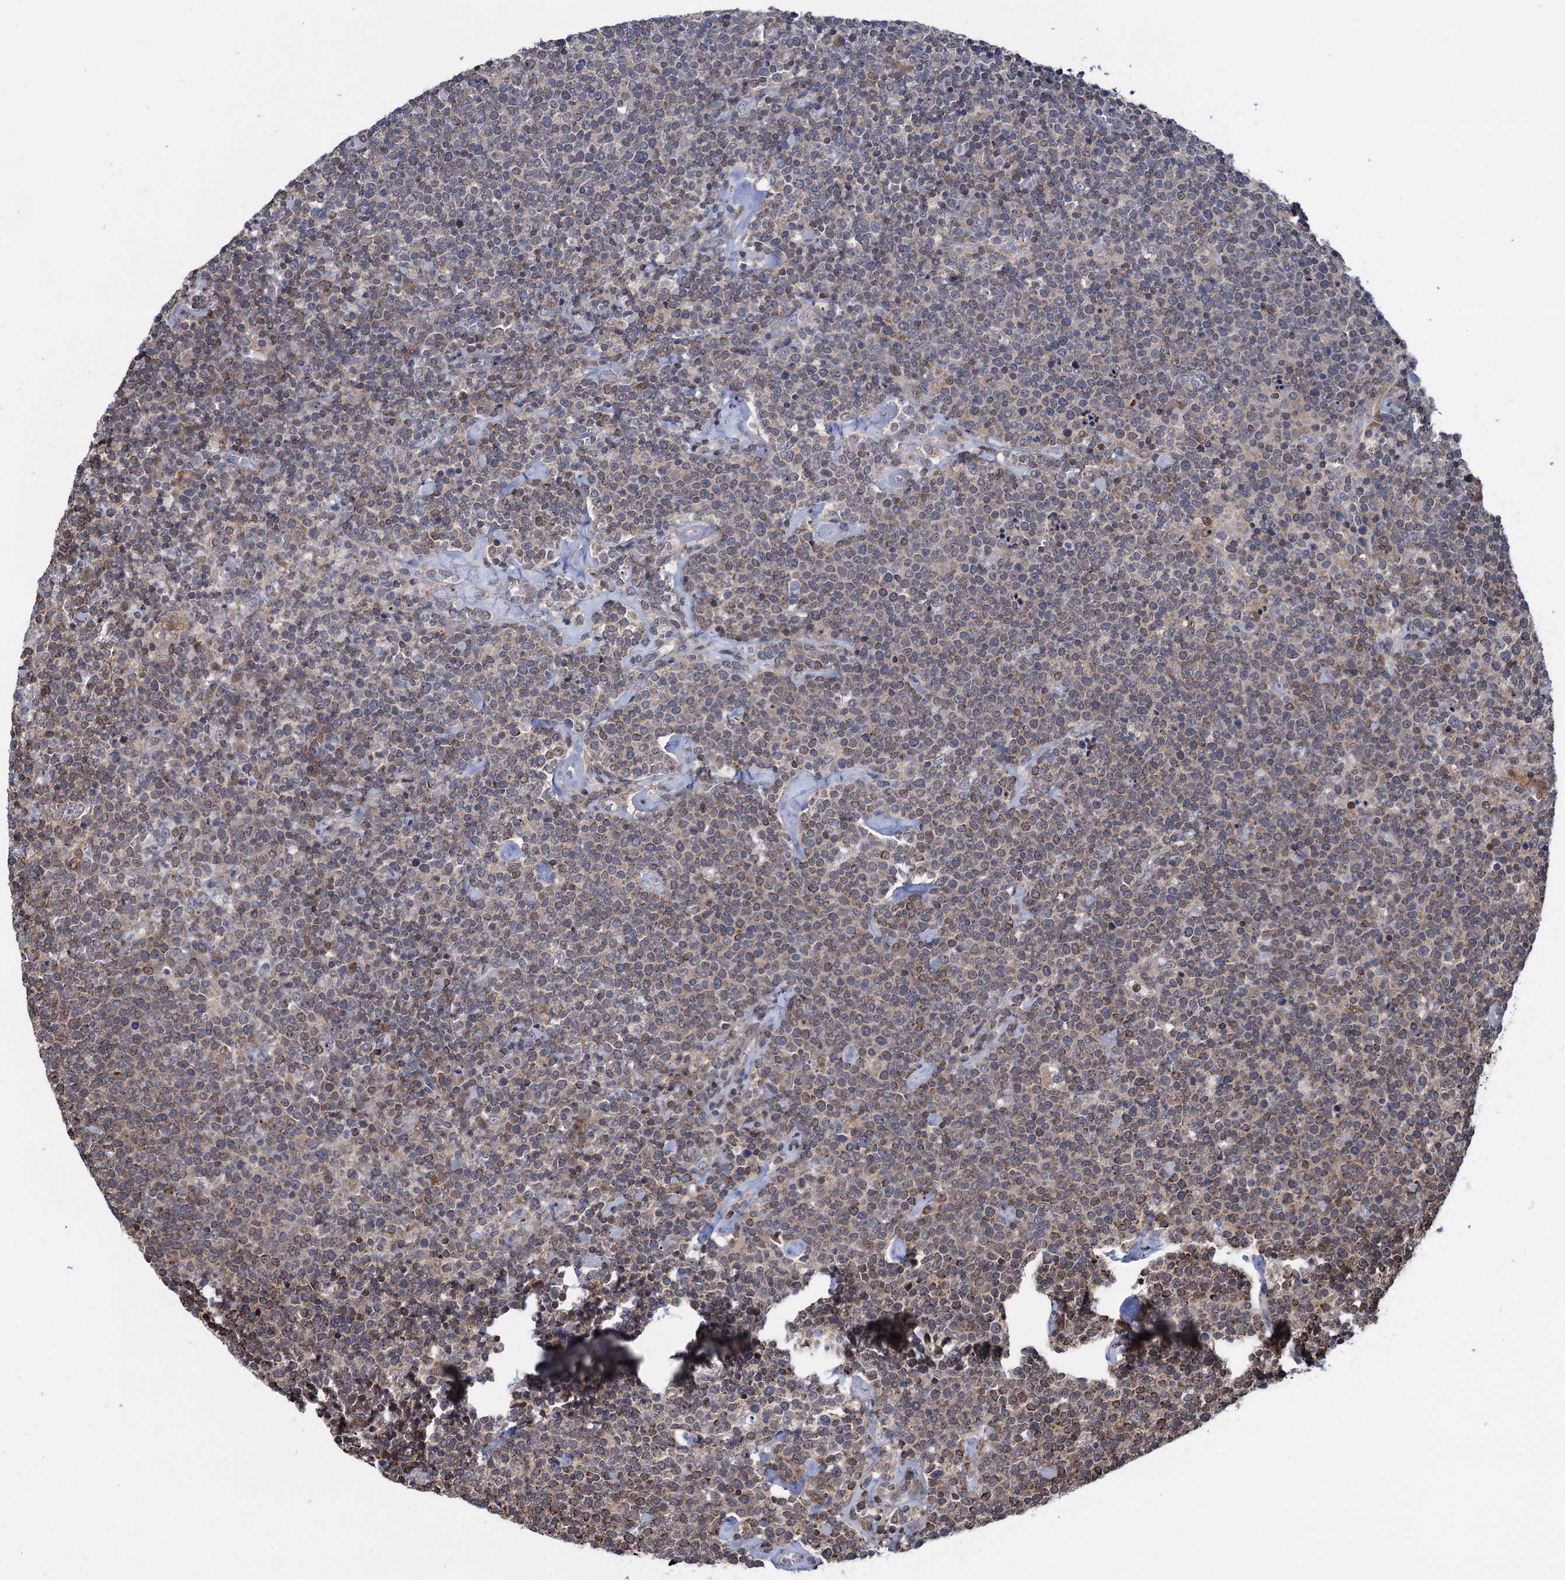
{"staining": {"intensity": "weak", "quantity": "25%-75%", "location": "cytoplasmic/membranous"}, "tissue": "lymphoma", "cell_type": "Tumor cells", "image_type": "cancer", "snomed": [{"axis": "morphology", "description": "Malignant lymphoma, non-Hodgkin's type, High grade"}, {"axis": "topography", "description": "Lymph node"}], "caption": "Immunohistochemistry of malignant lymphoma, non-Hodgkin's type (high-grade) demonstrates low levels of weak cytoplasmic/membranous expression in about 25%-75% of tumor cells. (brown staining indicates protein expression, while blue staining denotes nuclei).", "gene": "CCDC102A", "patient": {"sex": "male", "age": 61}}